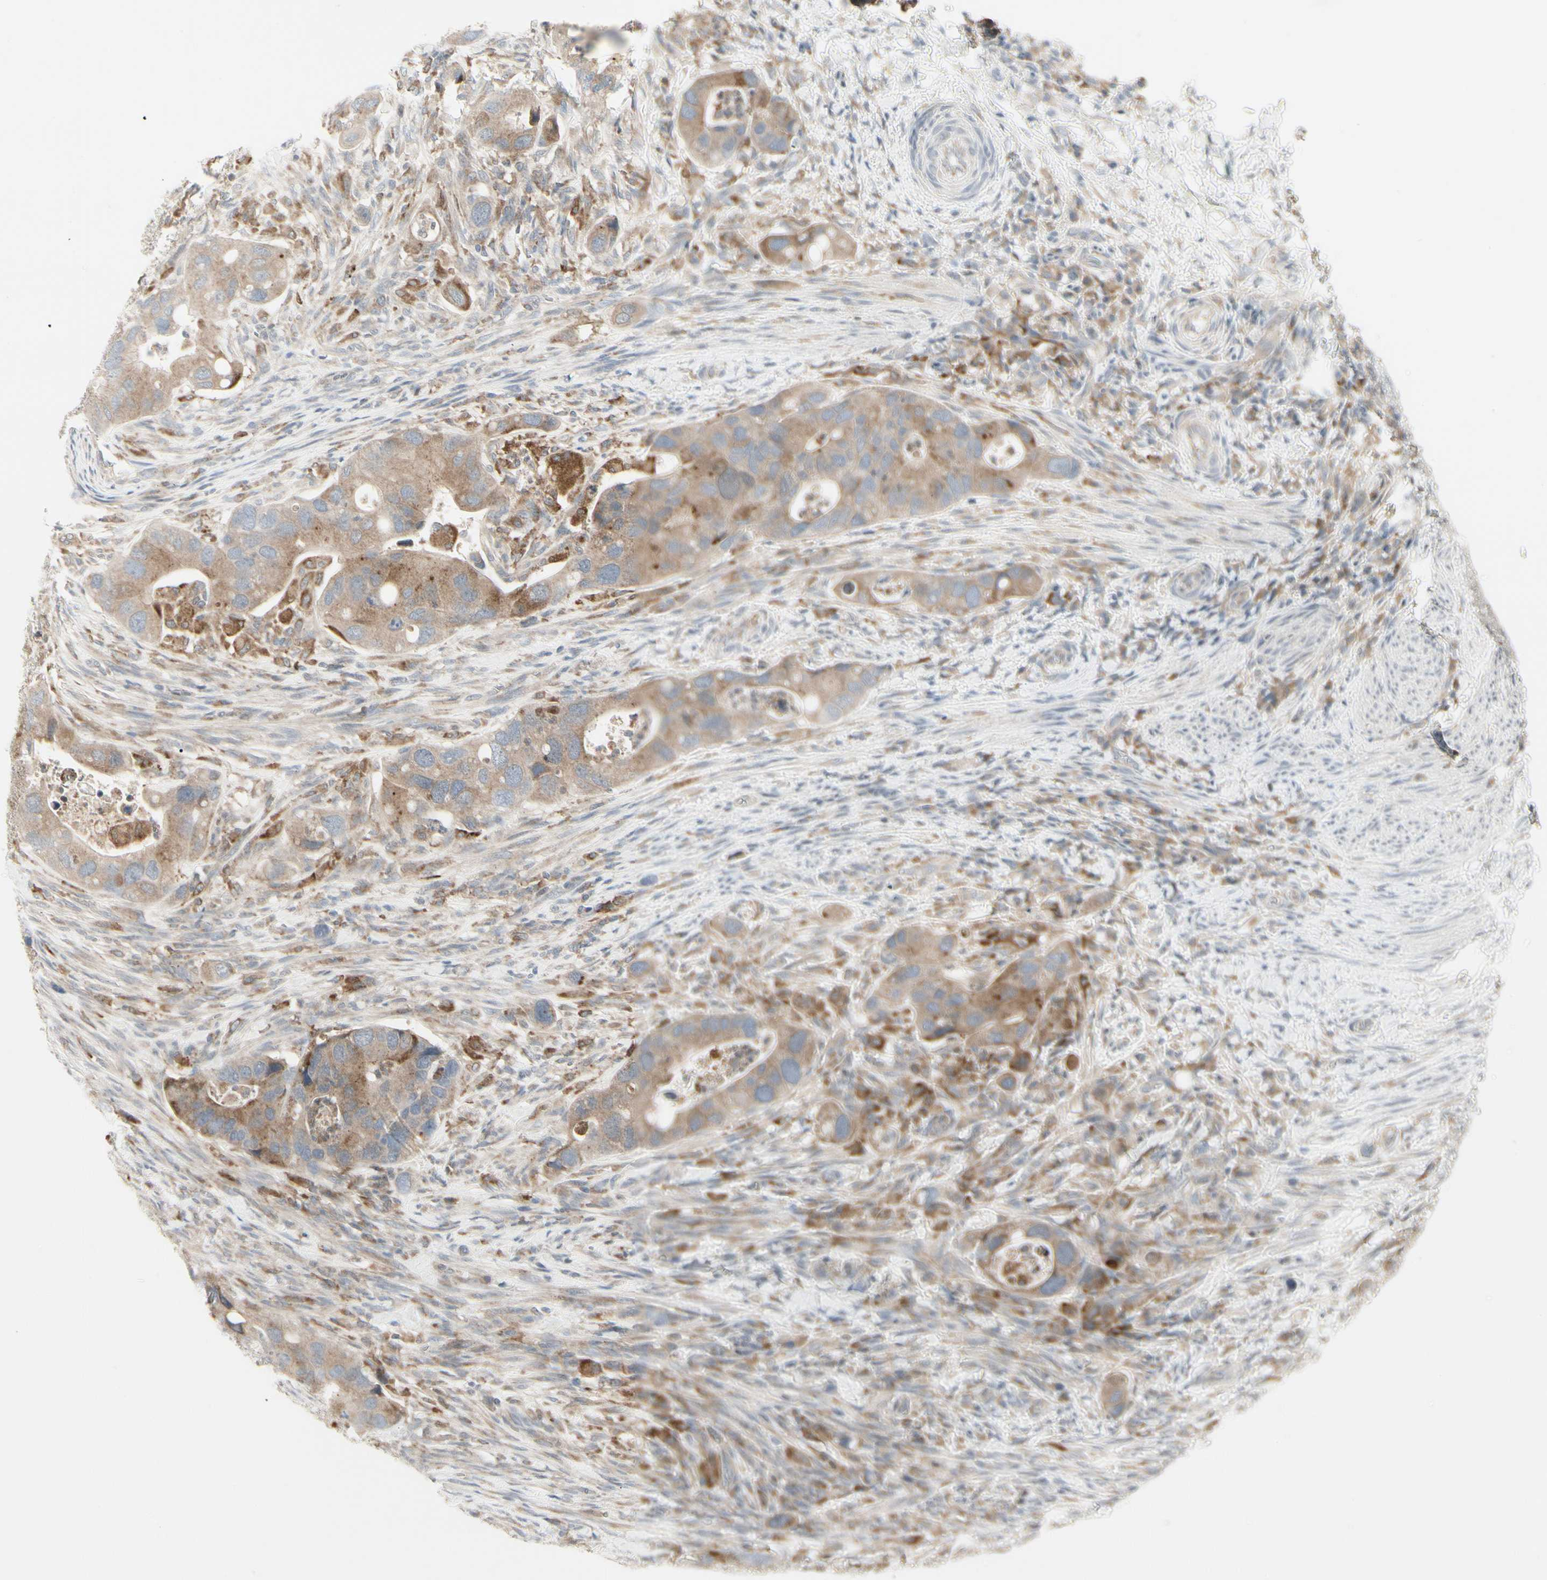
{"staining": {"intensity": "moderate", "quantity": ">75%", "location": "cytoplasmic/membranous"}, "tissue": "colorectal cancer", "cell_type": "Tumor cells", "image_type": "cancer", "snomed": [{"axis": "morphology", "description": "Adenocarcinoma, NOS"}, {"axis": "topography", "description": "Rectum"}], "caption": "Adenocarcinoma (colorectal) stained with a brown dye displays moderate cytoplasmic/membranous positive expression in about >75% of tumor cells.", "gene": "GRN", "patient": {"sex": "female", "age": 57}}